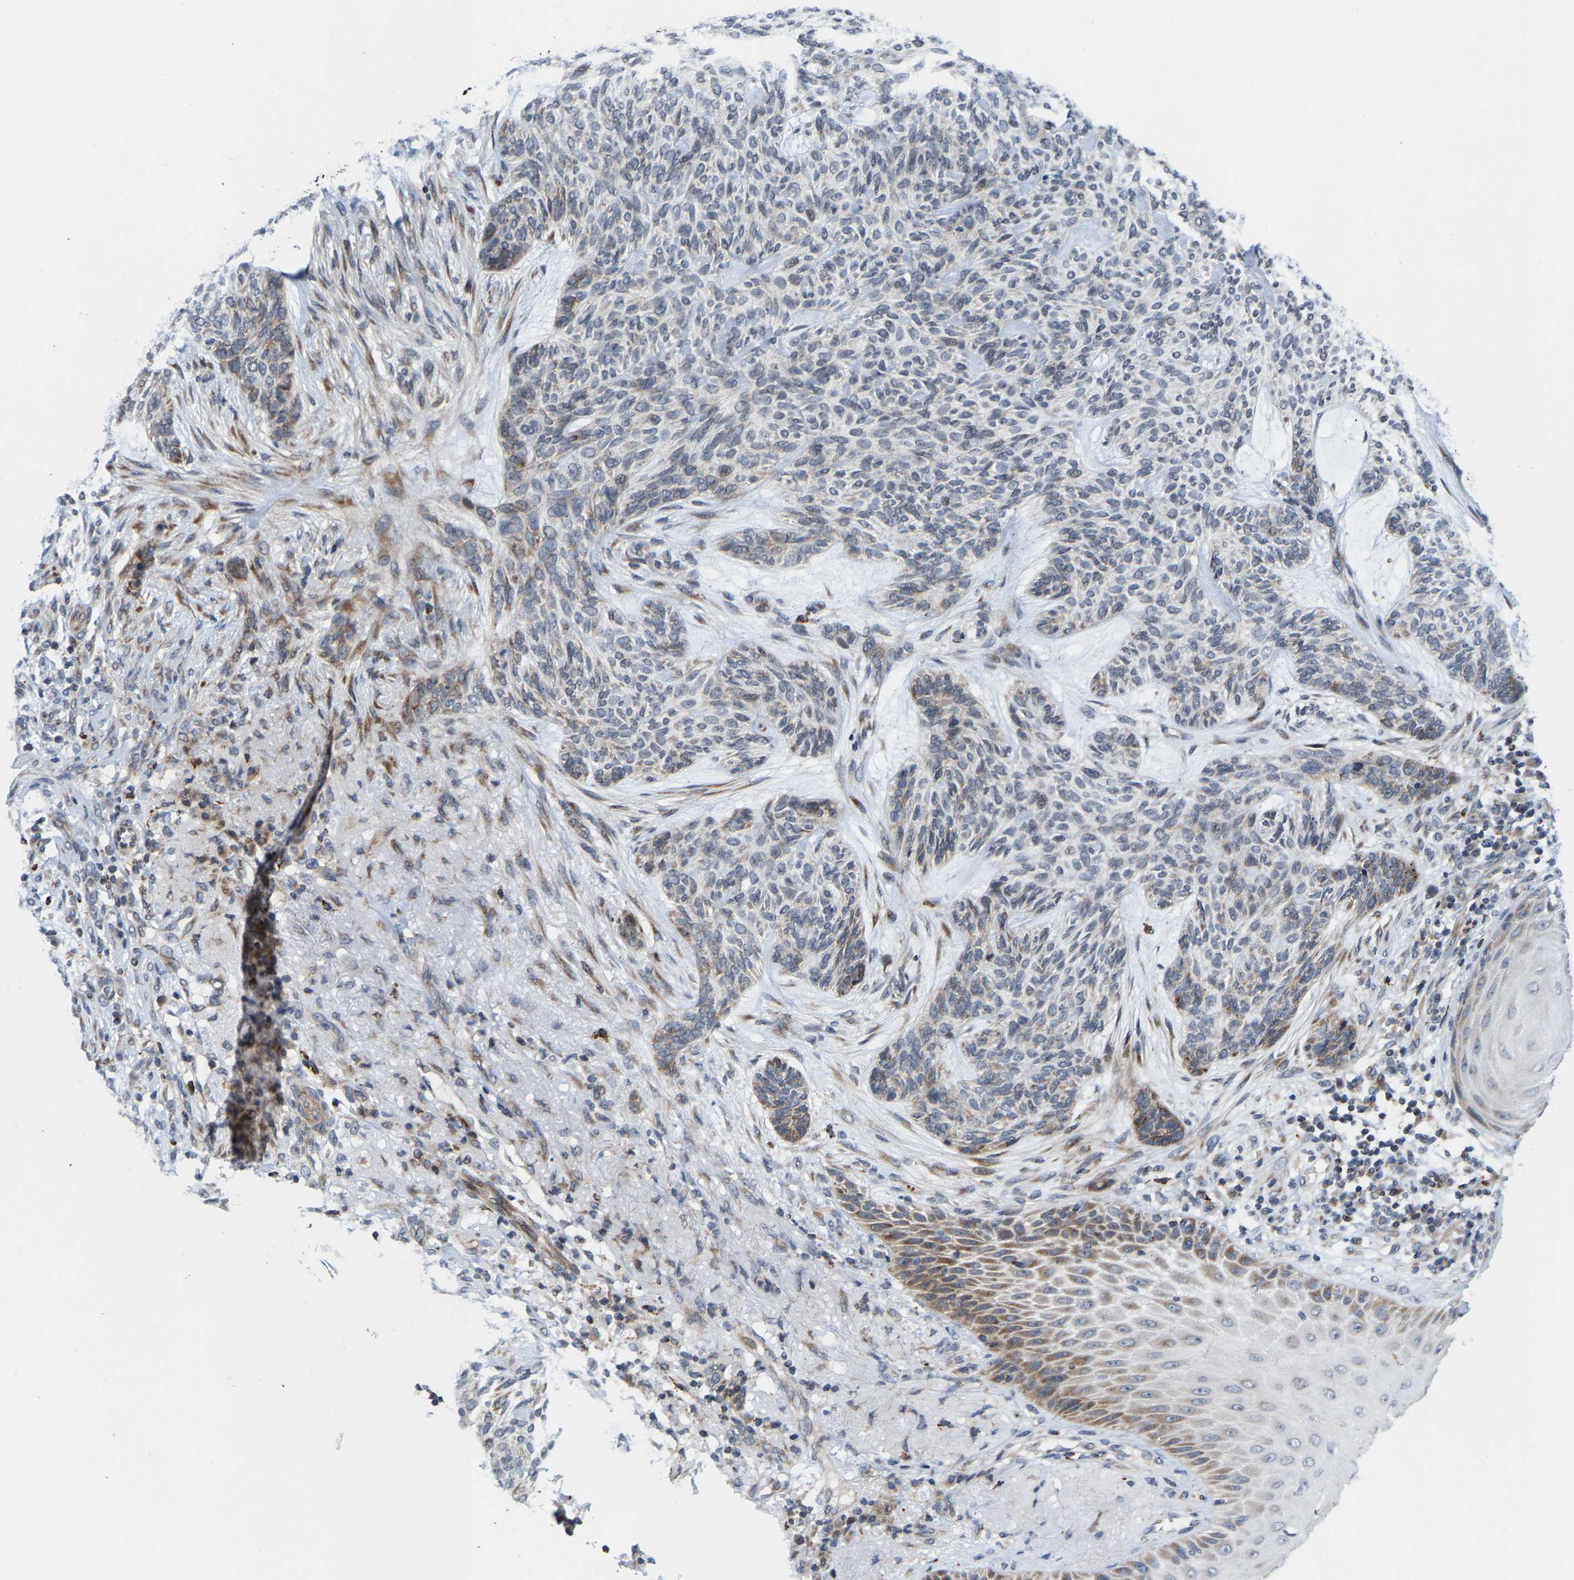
{"staining": {"intensity": "weak", "quantity": "25%-75%", "location": "cytoplasmic/membranous"}, "tissue": "skin cancer", "cell_type": "Tumor cells", "image_type": "cancer", "snomed": [{"axis": "morphology", "description": "Basal cell carcinoma"}, {"axis": "topography", "description": "Skin"}], "caption": "Approximately 25%-75% of tumor cells in skin cancer demonstrate weak cytoplasmic/membranous protein expression as visualized by brown immunohistochemical staining.", "gene": "TDRKH", "patient": {"sex": "male", "age": 55}}